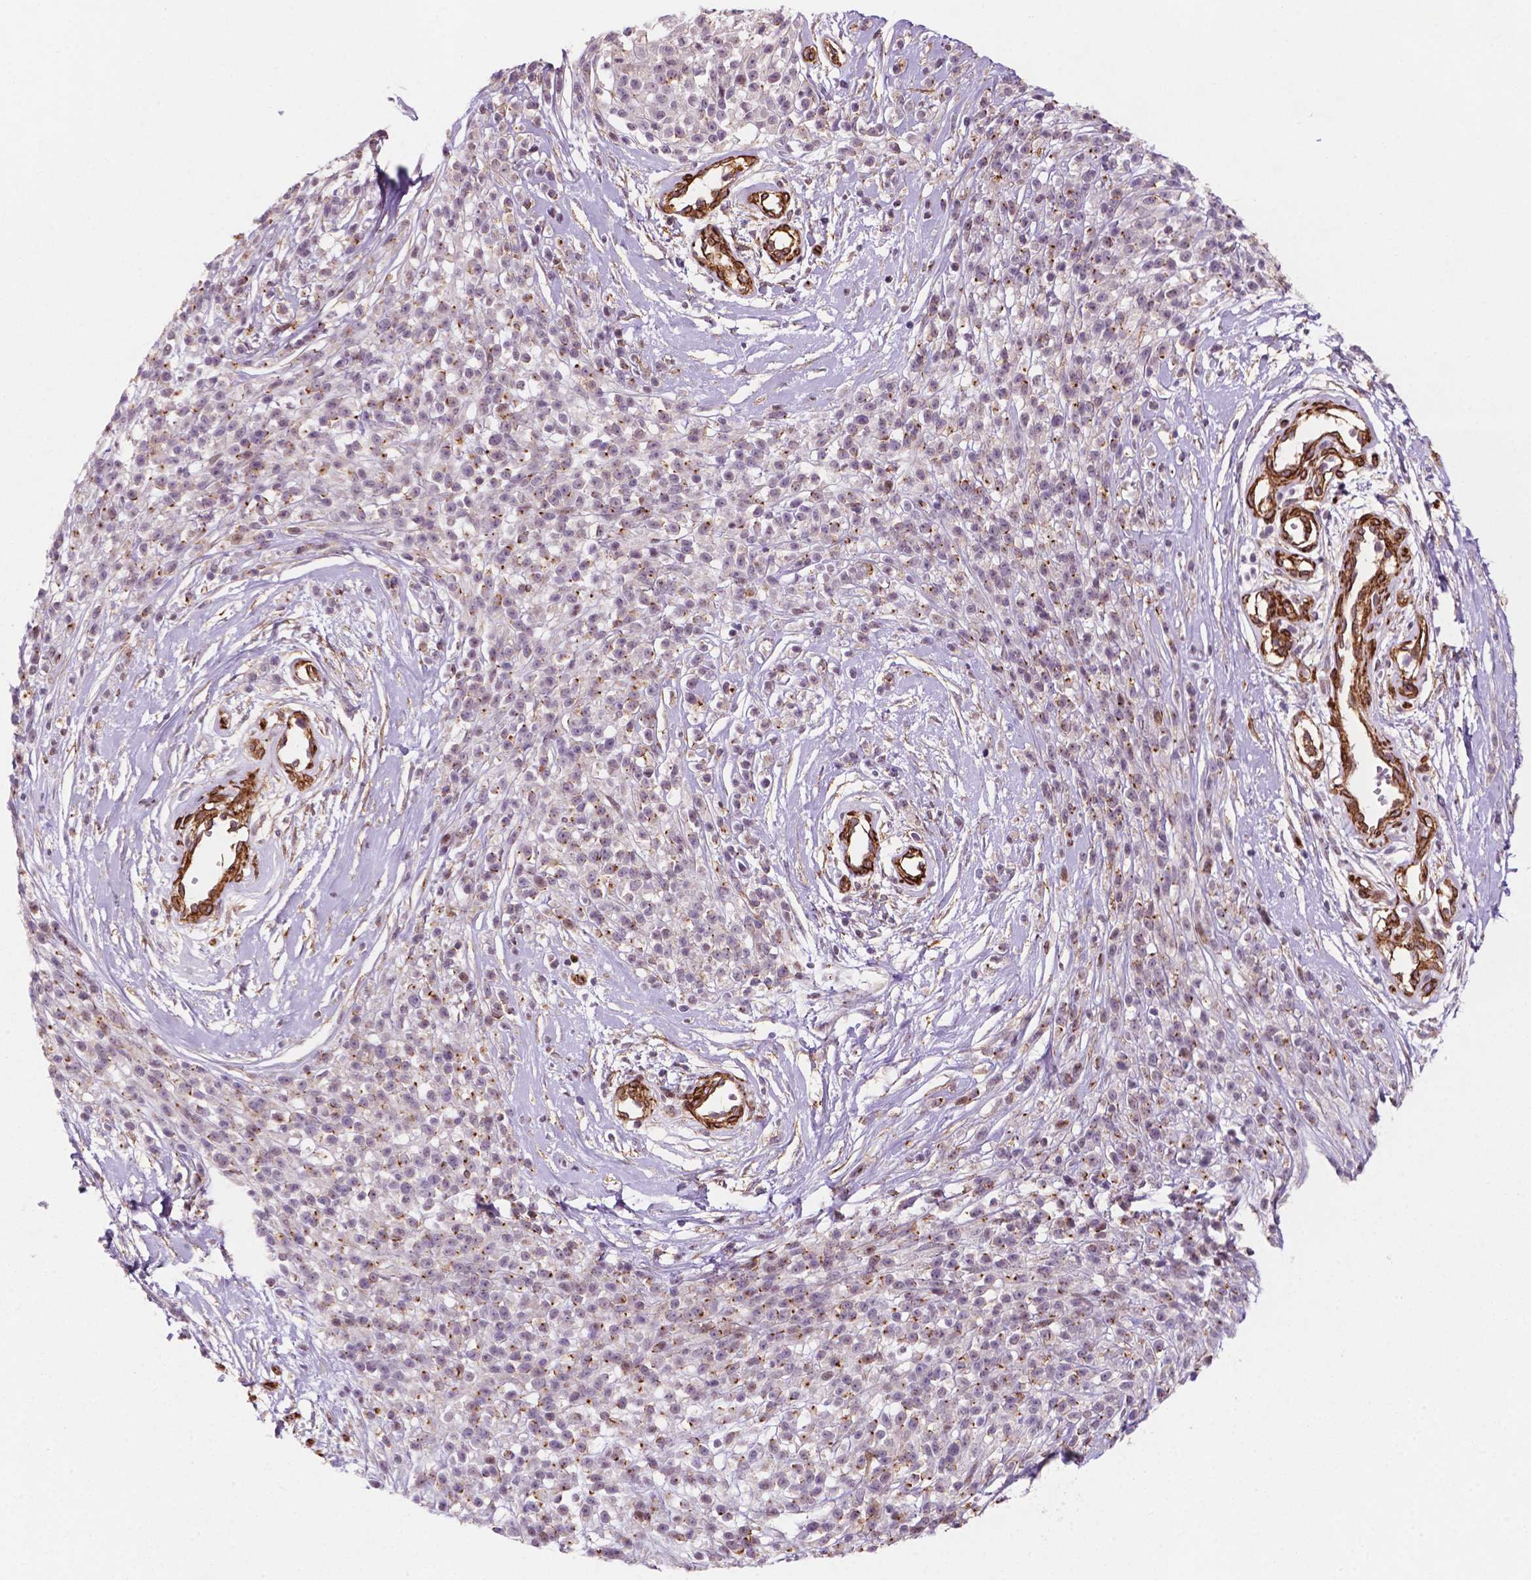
{"staining": {"intensity": "negative", "quantity": "none", "location": "none"}, "tissue": "melanoma", "cell_type": "Tumor cells", "image_type": "cancer", "snomed": [{"axis": "morphology", "description": "Malignant melanoma, NOS"}, {"axis": "topography", "description": "Skin"}, {"axis": "topography", "description": "Skin of trunk"}], "caption": "DAB (3,3'-diaminobenzidine) immunohistochemical staining of malignant melanoma displays no significant positivity in tumor cells.", "gene": "EGFL8", "patient": {"sex": "male", "age": 74}}